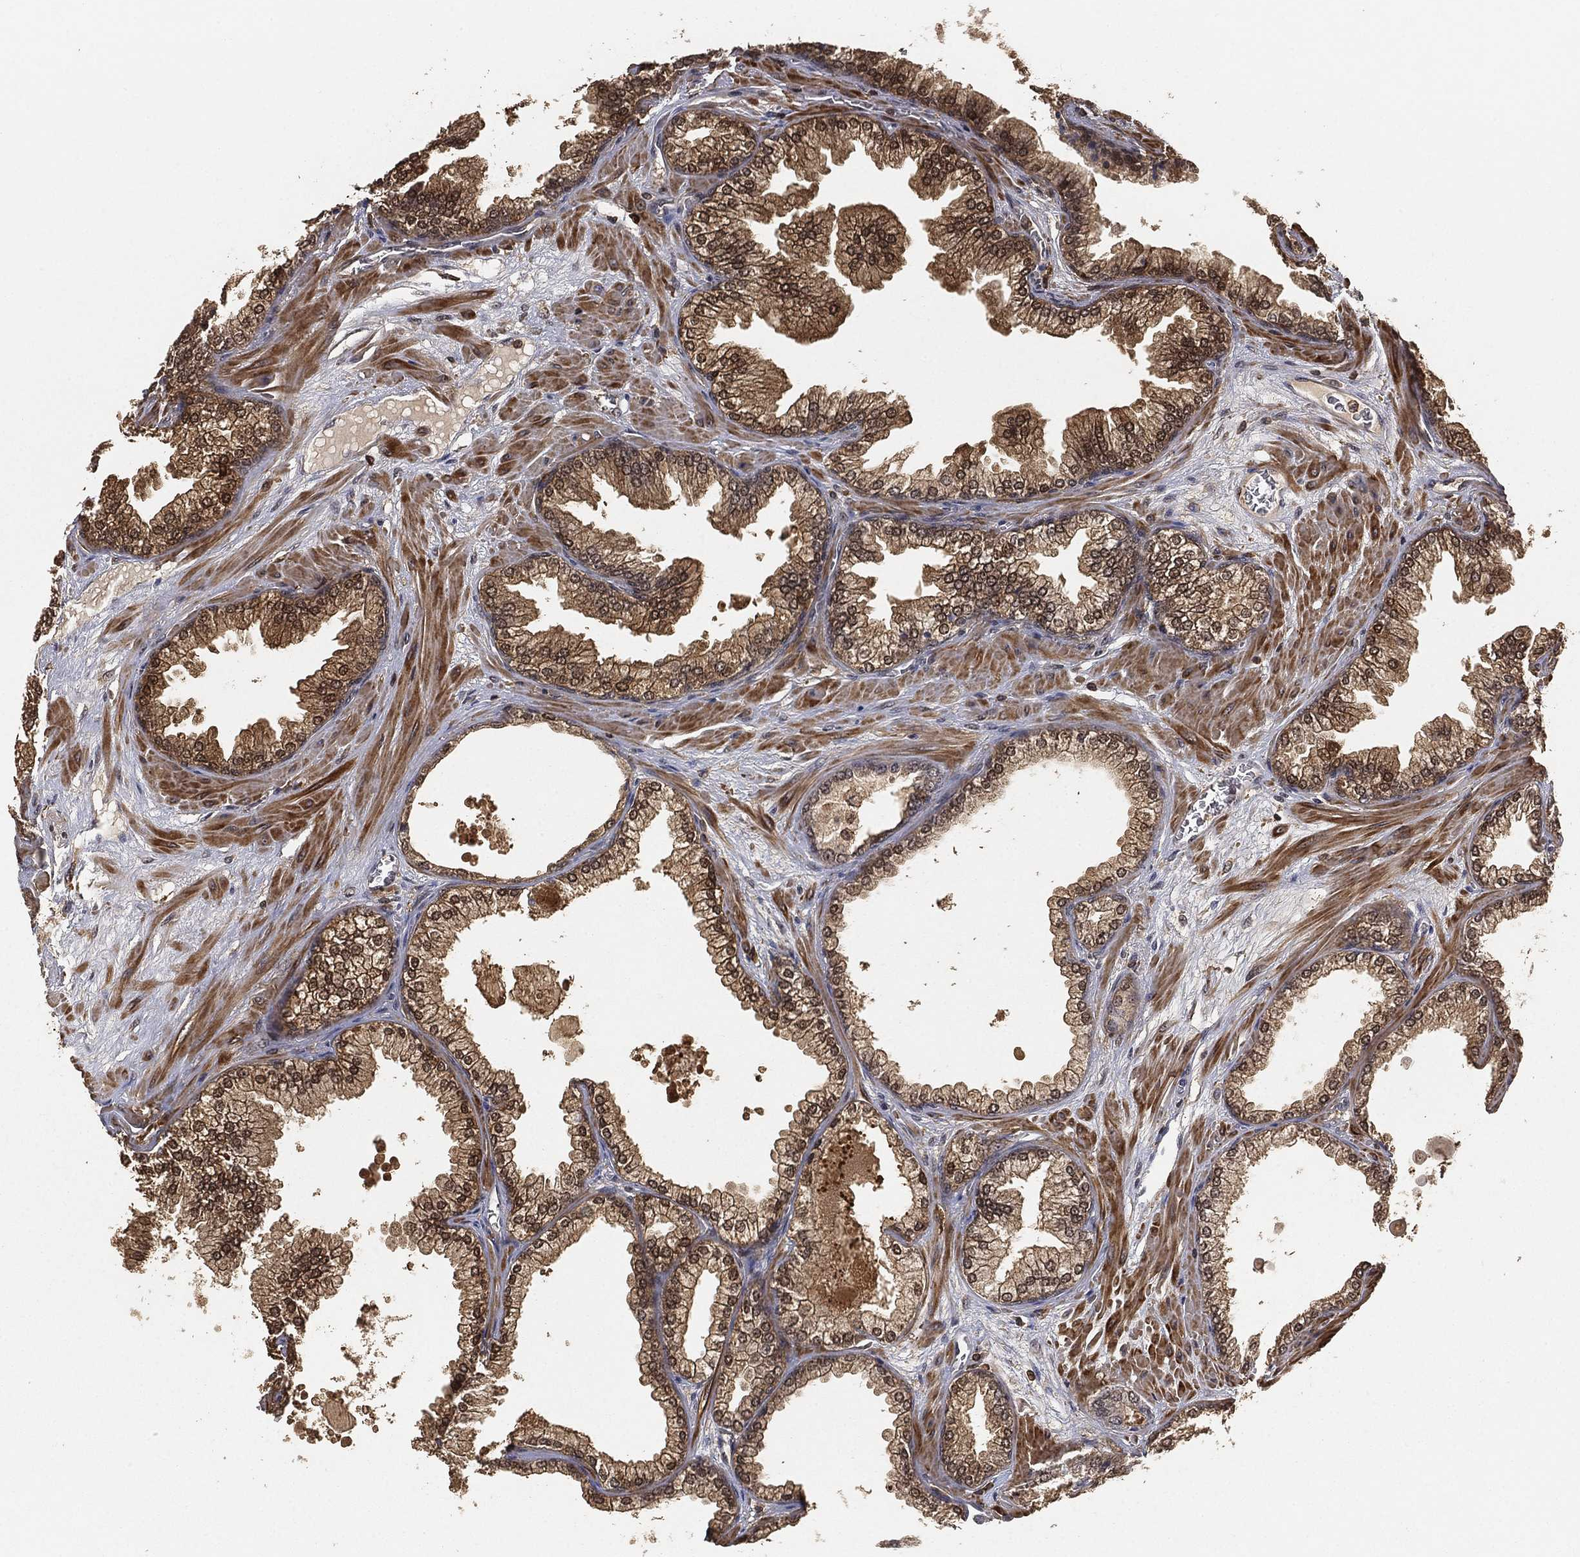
{"staining": {"intensity": "moderate", "quantity": ">75%", "location": "cytoplasmic/membranous,nuclear"}, "tissue": "prostate cancer", "cell_type": "Tumor cells", "image_type": "cancer", "snomed": [{"axis": "morphology", "description": "Adenocarcinoma, Low grade"}, {"axis": "topography", "description": "Prostate"}], "caption": "DAB (3,3'-diaminobenzidine) immunohistochemical staining of human prostate cancer displays moderate cytoplasmic/membranous and nuclear protein positivity in about >75% of tumor cells.", "gene": "CRYL1", "patient": {"sex": "male", "age": 72}}